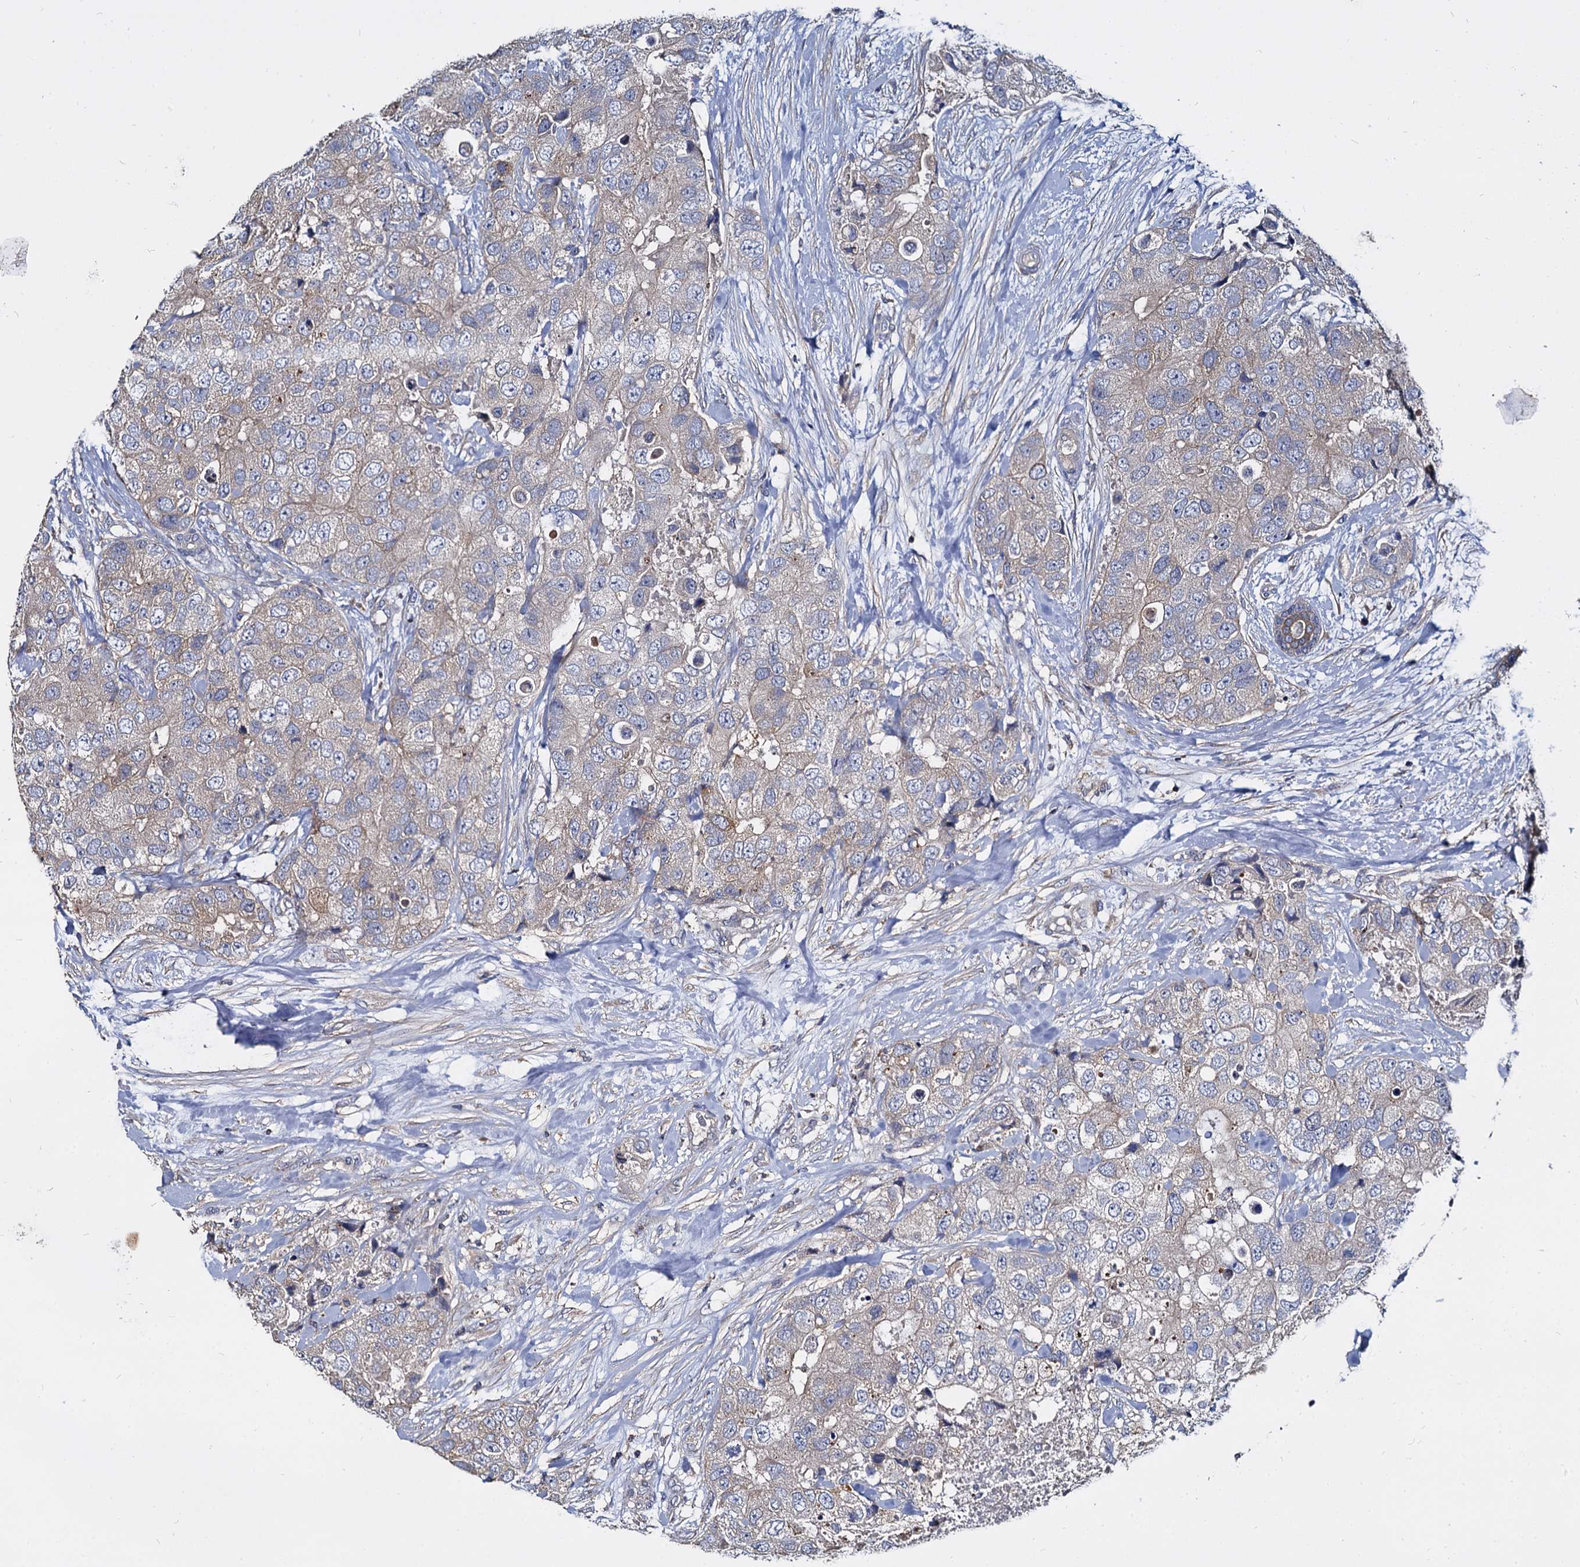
{"staining": {"intensity": "weak", "quantity": "<25%", "location": "cytoplasmic/membranous"}, "tissue": "breast cancer", "cell_type": "Tumor cells", "image_type": "cancer", "snomed": [{"axis": "morphology", "description": "Duct carcinoma"}, {"axis": "topography", "description": "Breast"}], "caption": "DAB immunohistochemical staining of human breast cancer reveals no significant staining in tumor cells.", "gene": "ANKRD13A", "patient": {"sex": "female", "age": 62}}